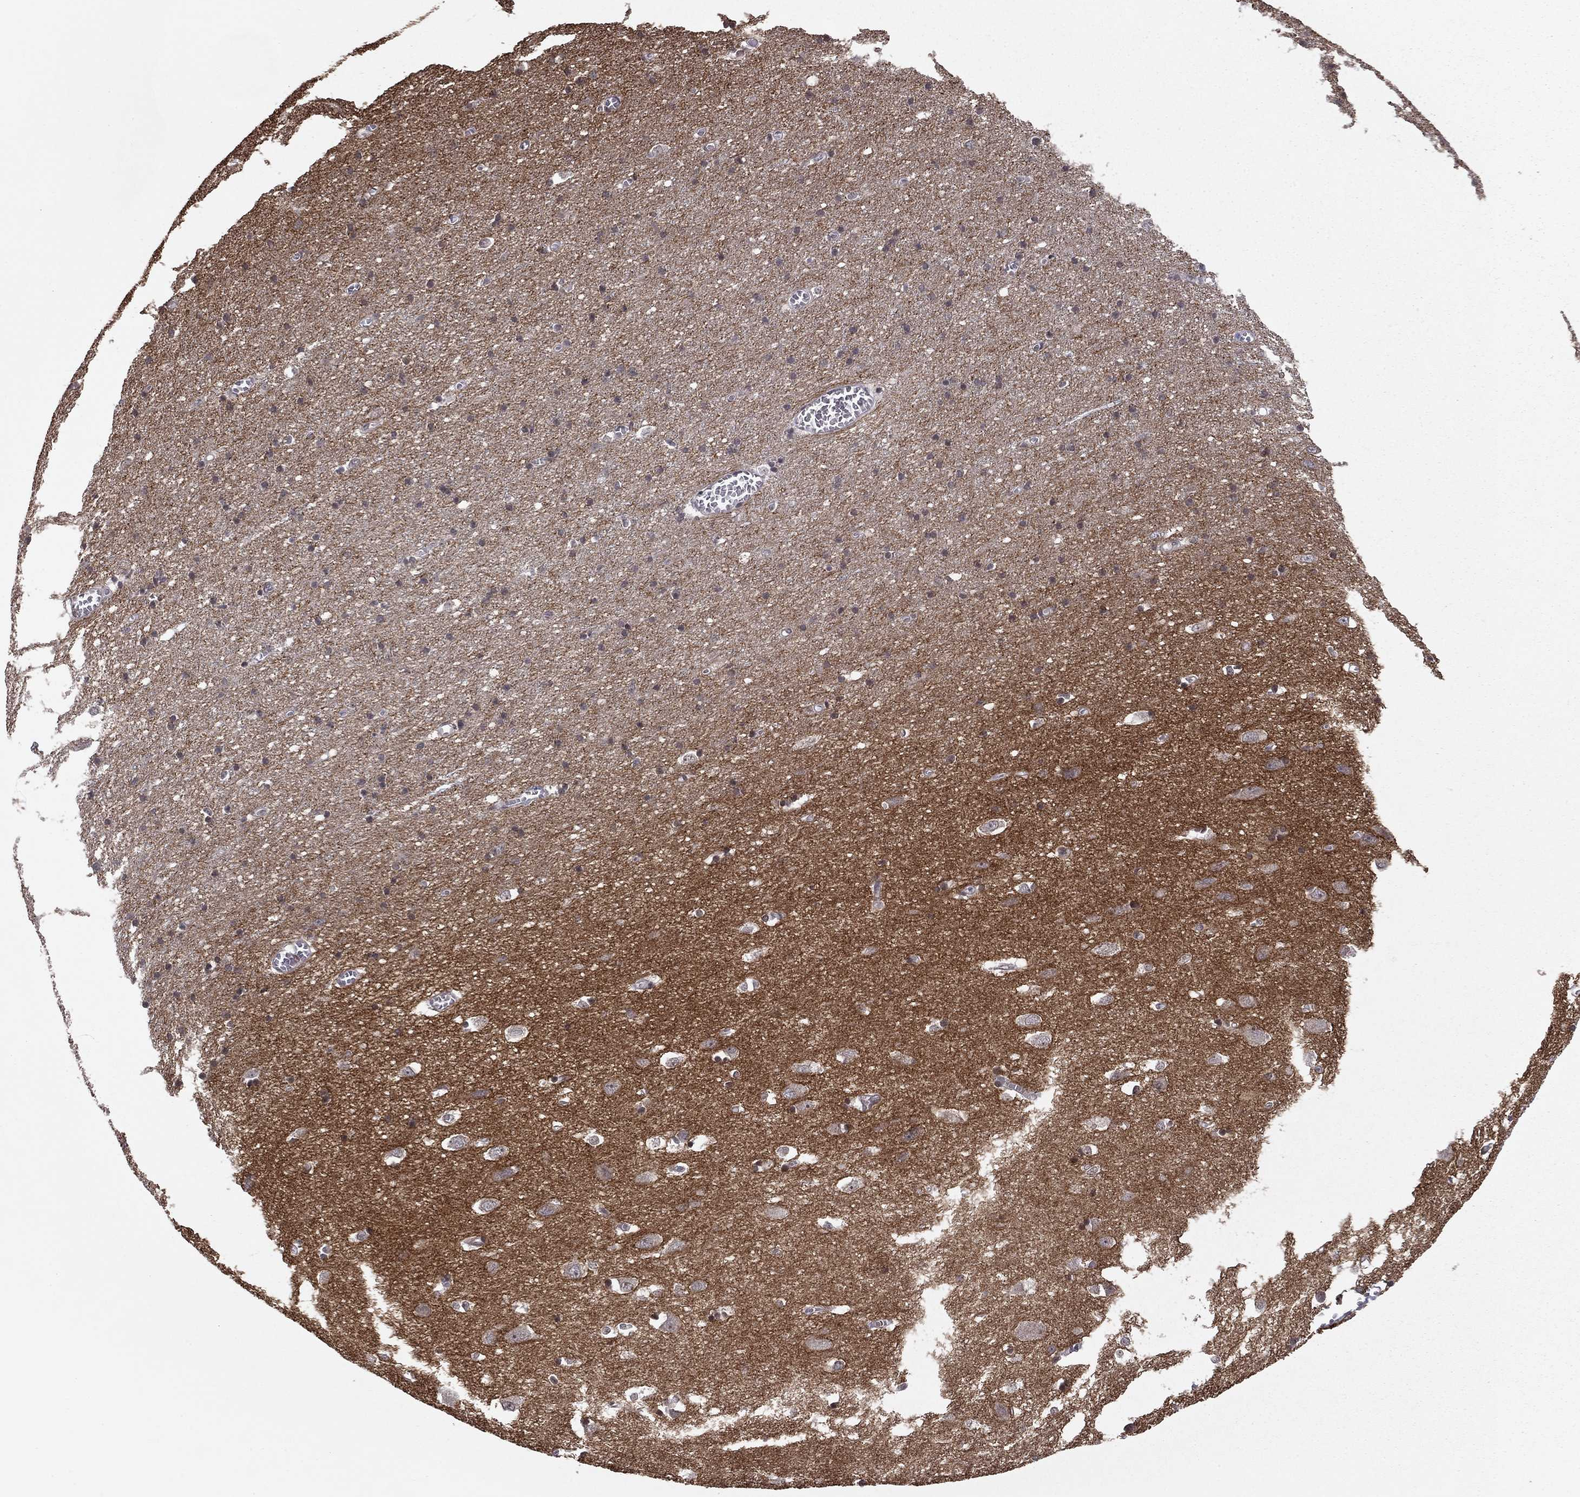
{"staining": {"intensity": "negative", "quantity": "none", "location": "none"}, "tissue": "cerebral cortex", "cell_type": "Endothelial cells", "image_type": "normal", "snomed": [{"axis": "morphology", "description": "Normal tissue, NOS"}, {"axis": "topography", "description": "Cerebral cortex"}], "caption": "Protein analysis of benign cerebral cortex shows no significant expression in endothelial cells. (DAB IHC with hematoxylin counter stain).", "gene": "PRRT2", "patient": {"sex": "male", "age": 70}}